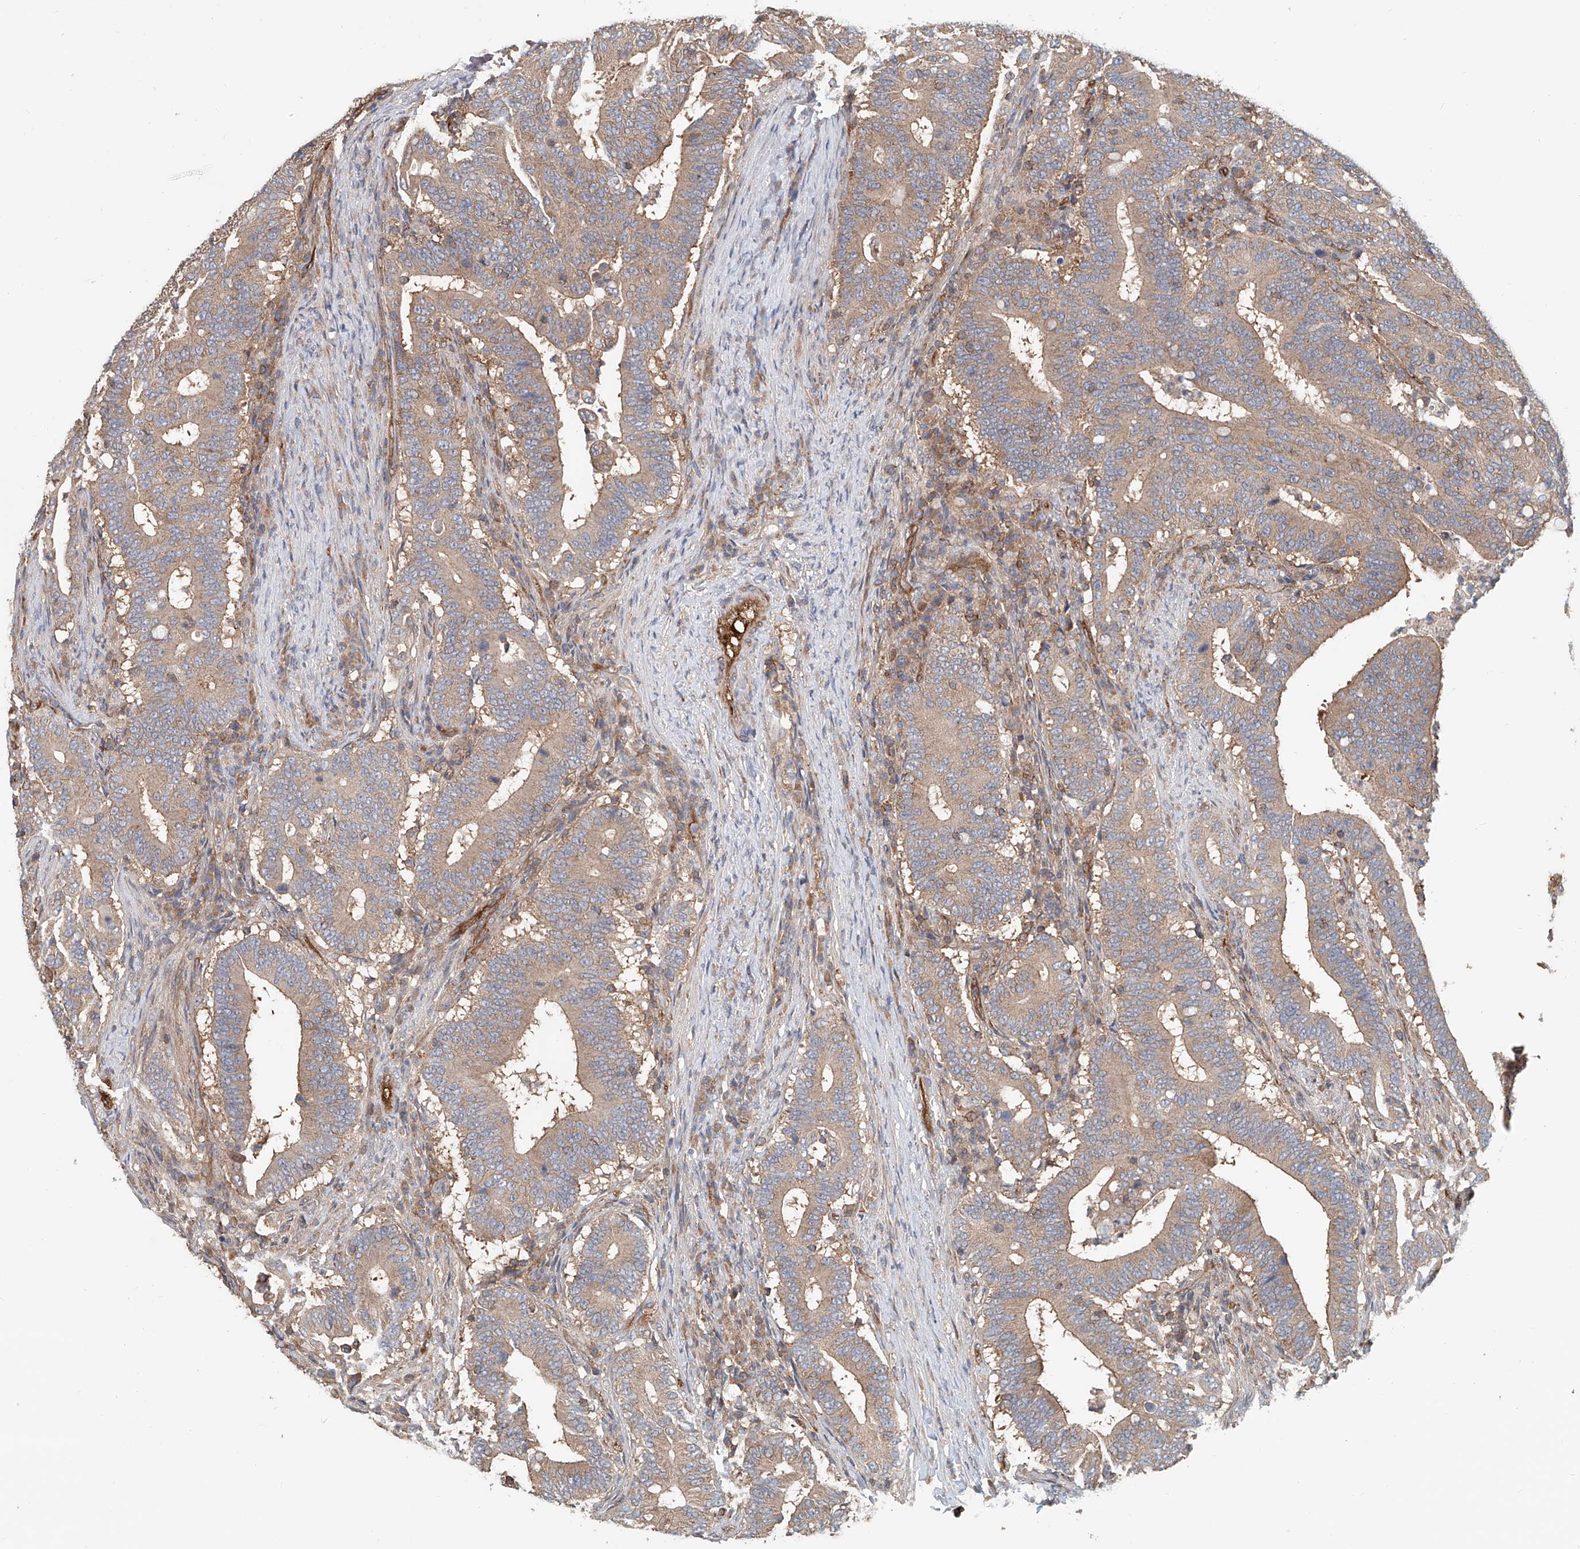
{"staining": {"intensity": "weak", "quantity": ">75%", "location": "cytoplasmic/membranous"}, "tissue": "colorectal cancer", "cell_type": "Tumor cells", "image_type": "cancer", "snomed": [{"axis": "morphology", "description": "Adenocarcinoma, NOS"}, {"axis": "topography", "description": "Colon"}], "caption": "The image displays staining of colorectal cancer (adenocarcinoma), revealing weak cytoplasmic/membranous protein expression (brown color) within tumor cells.", "gene": "FRYL", "patient": {"sex": "female", "age": 66}}